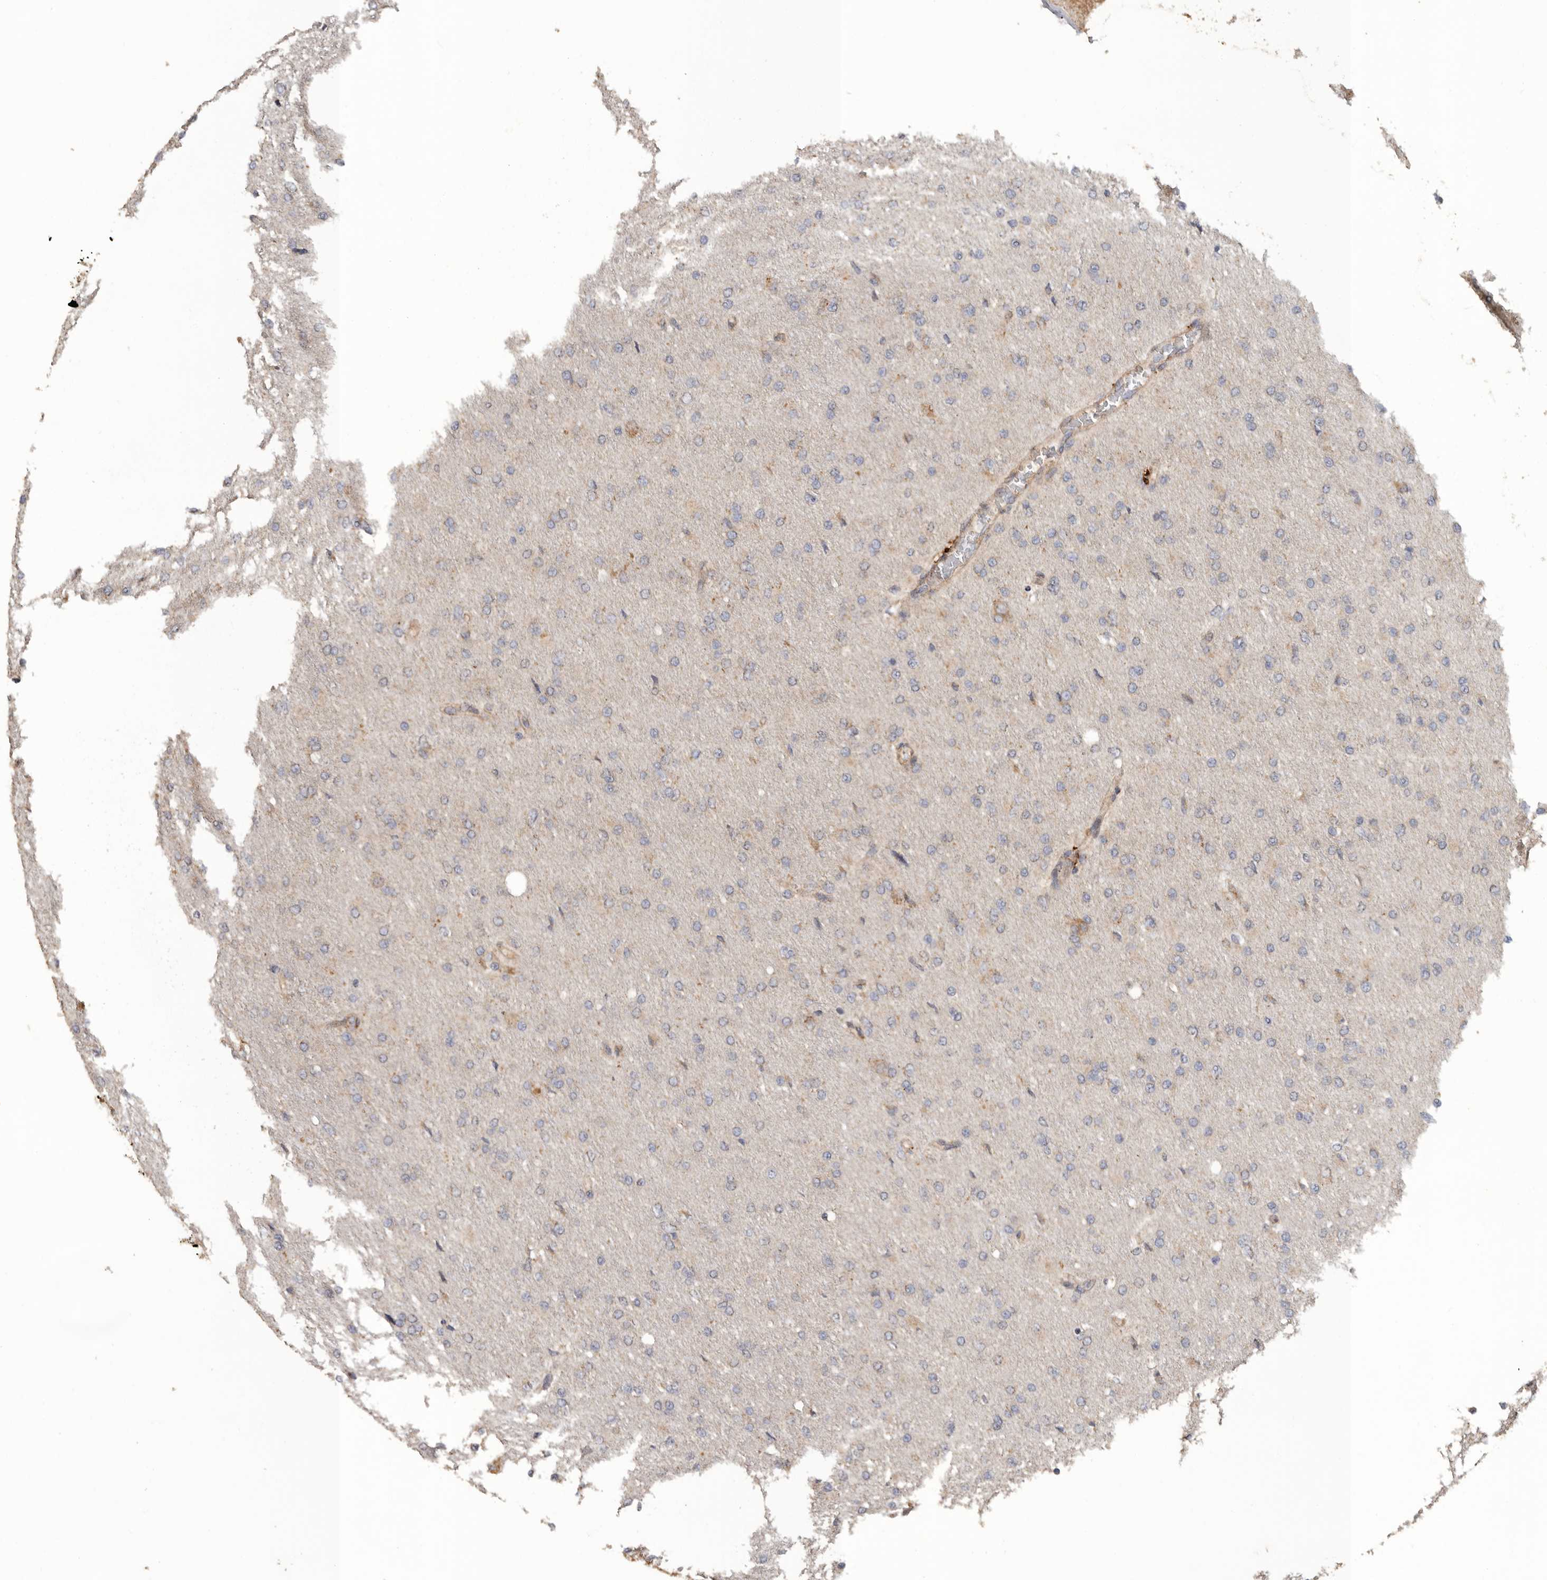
{"staining": {"intensity": "negative", "quantity": "none", "location": "none"}, "tissue": "glioma", "cell_type": "Tumor cells", "image_type": "cancer", "snomed": [{"axis": "morphology", "description": "Glioma, malignant, High grade"}, {"axis": "topography", "description": "Cerebral cortex"}], "caption": "Tumor cells are negative for brown protein staining in high-grade glioma (malignant).", "gene": "PODXL2", "patient": {"sex": "female", "age": 36}}